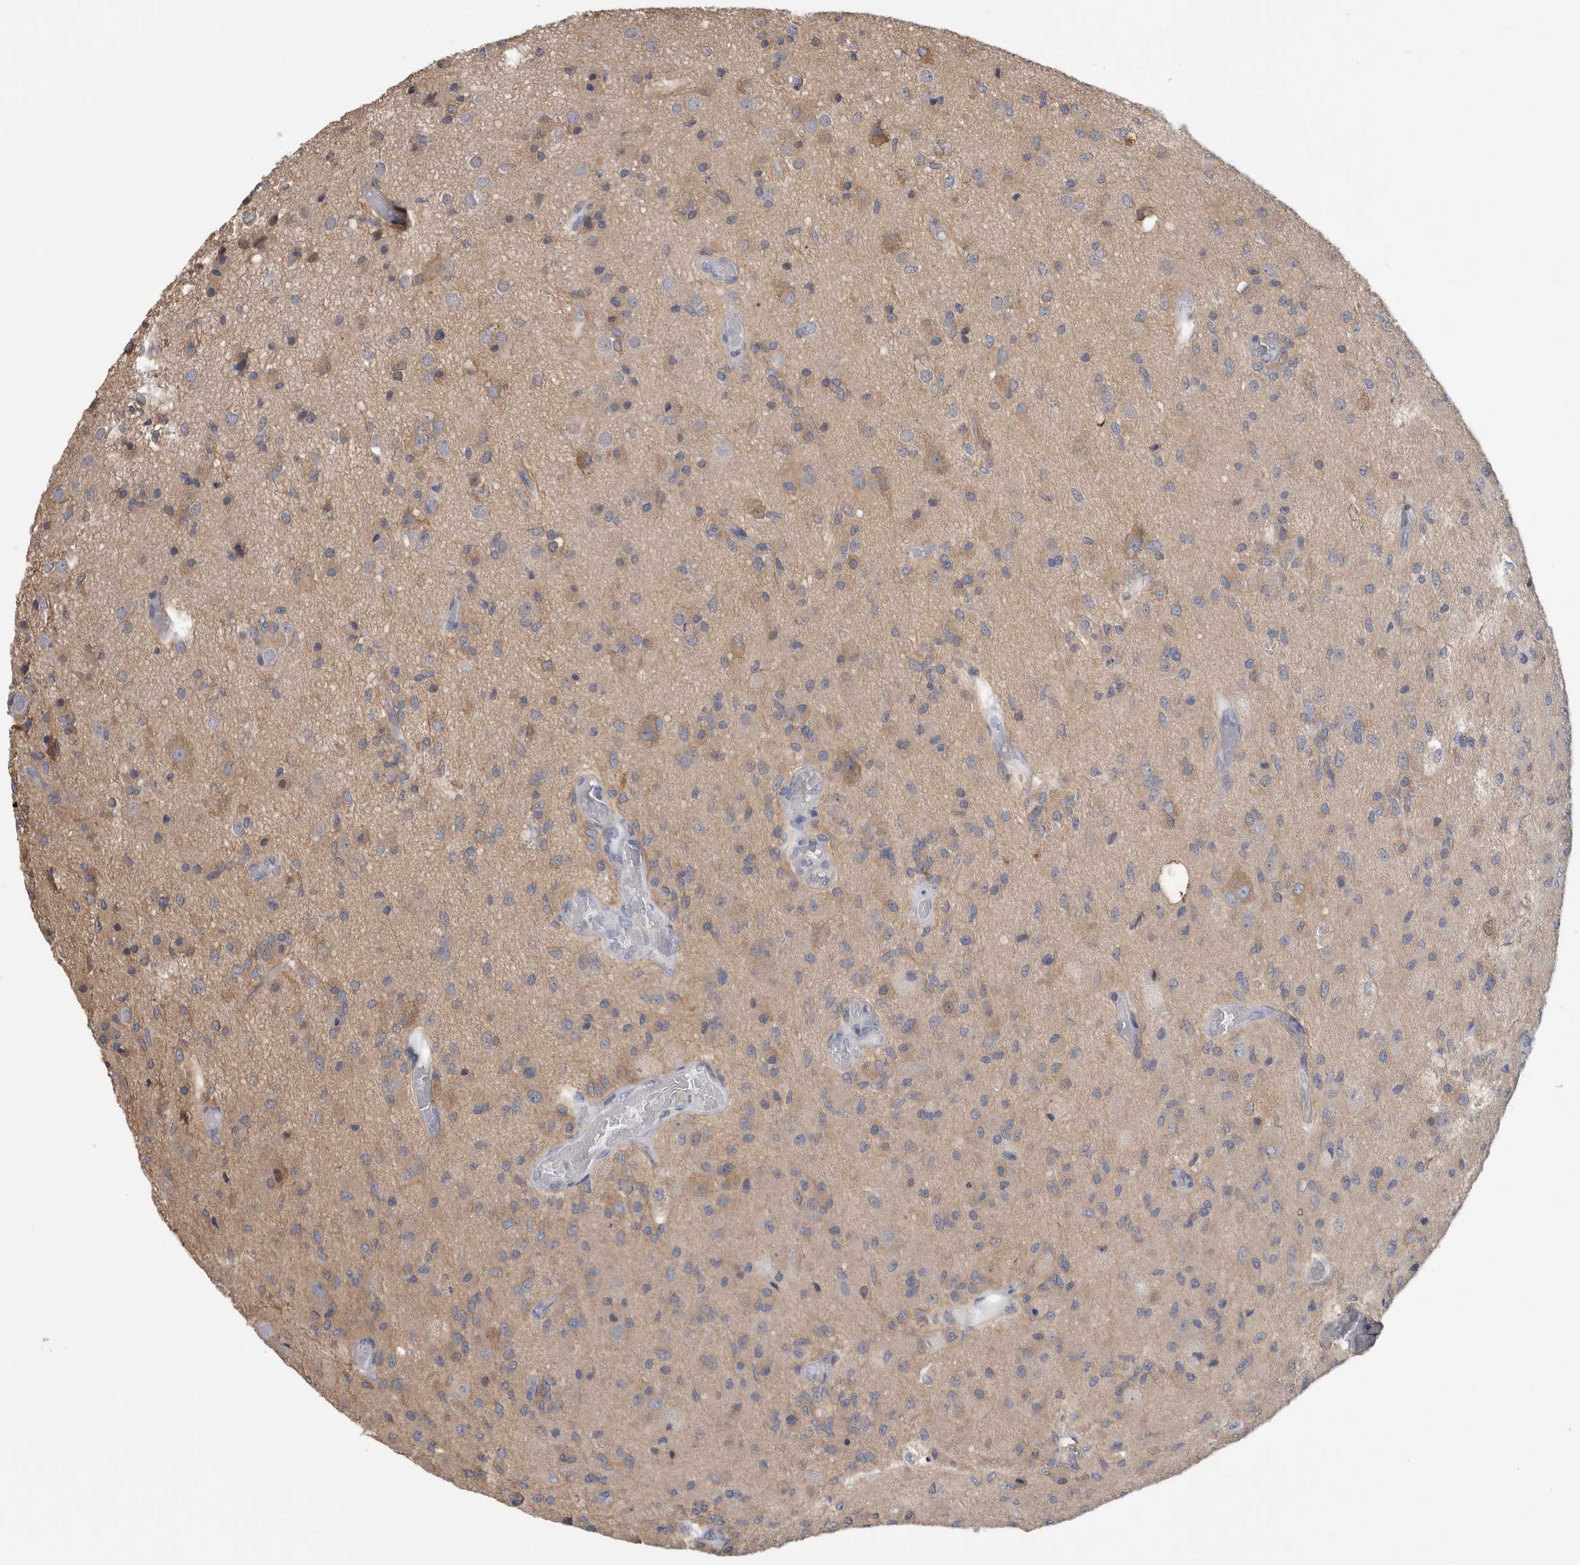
{"staining": {"intensity": "weak", "quantity": "<25%", "location": "cytoplasmic/membranous"}, "tissue": "glioma", "cell_type": "Tumor cells", "image_type": "cancer", "snomed": [{"axis": "morphology", "description": "Normal tissue, NOS"}, {"axis": "morphology", "description": "Glioma, malignant, High grade"}, {"axis": "topography", "description": "Cerebral cortex"}], "caption": "Tumor cells are negative for protein expression in human glioma.", "gene": "SCRN1", "patient": {"sex": "male", "age": 77}}